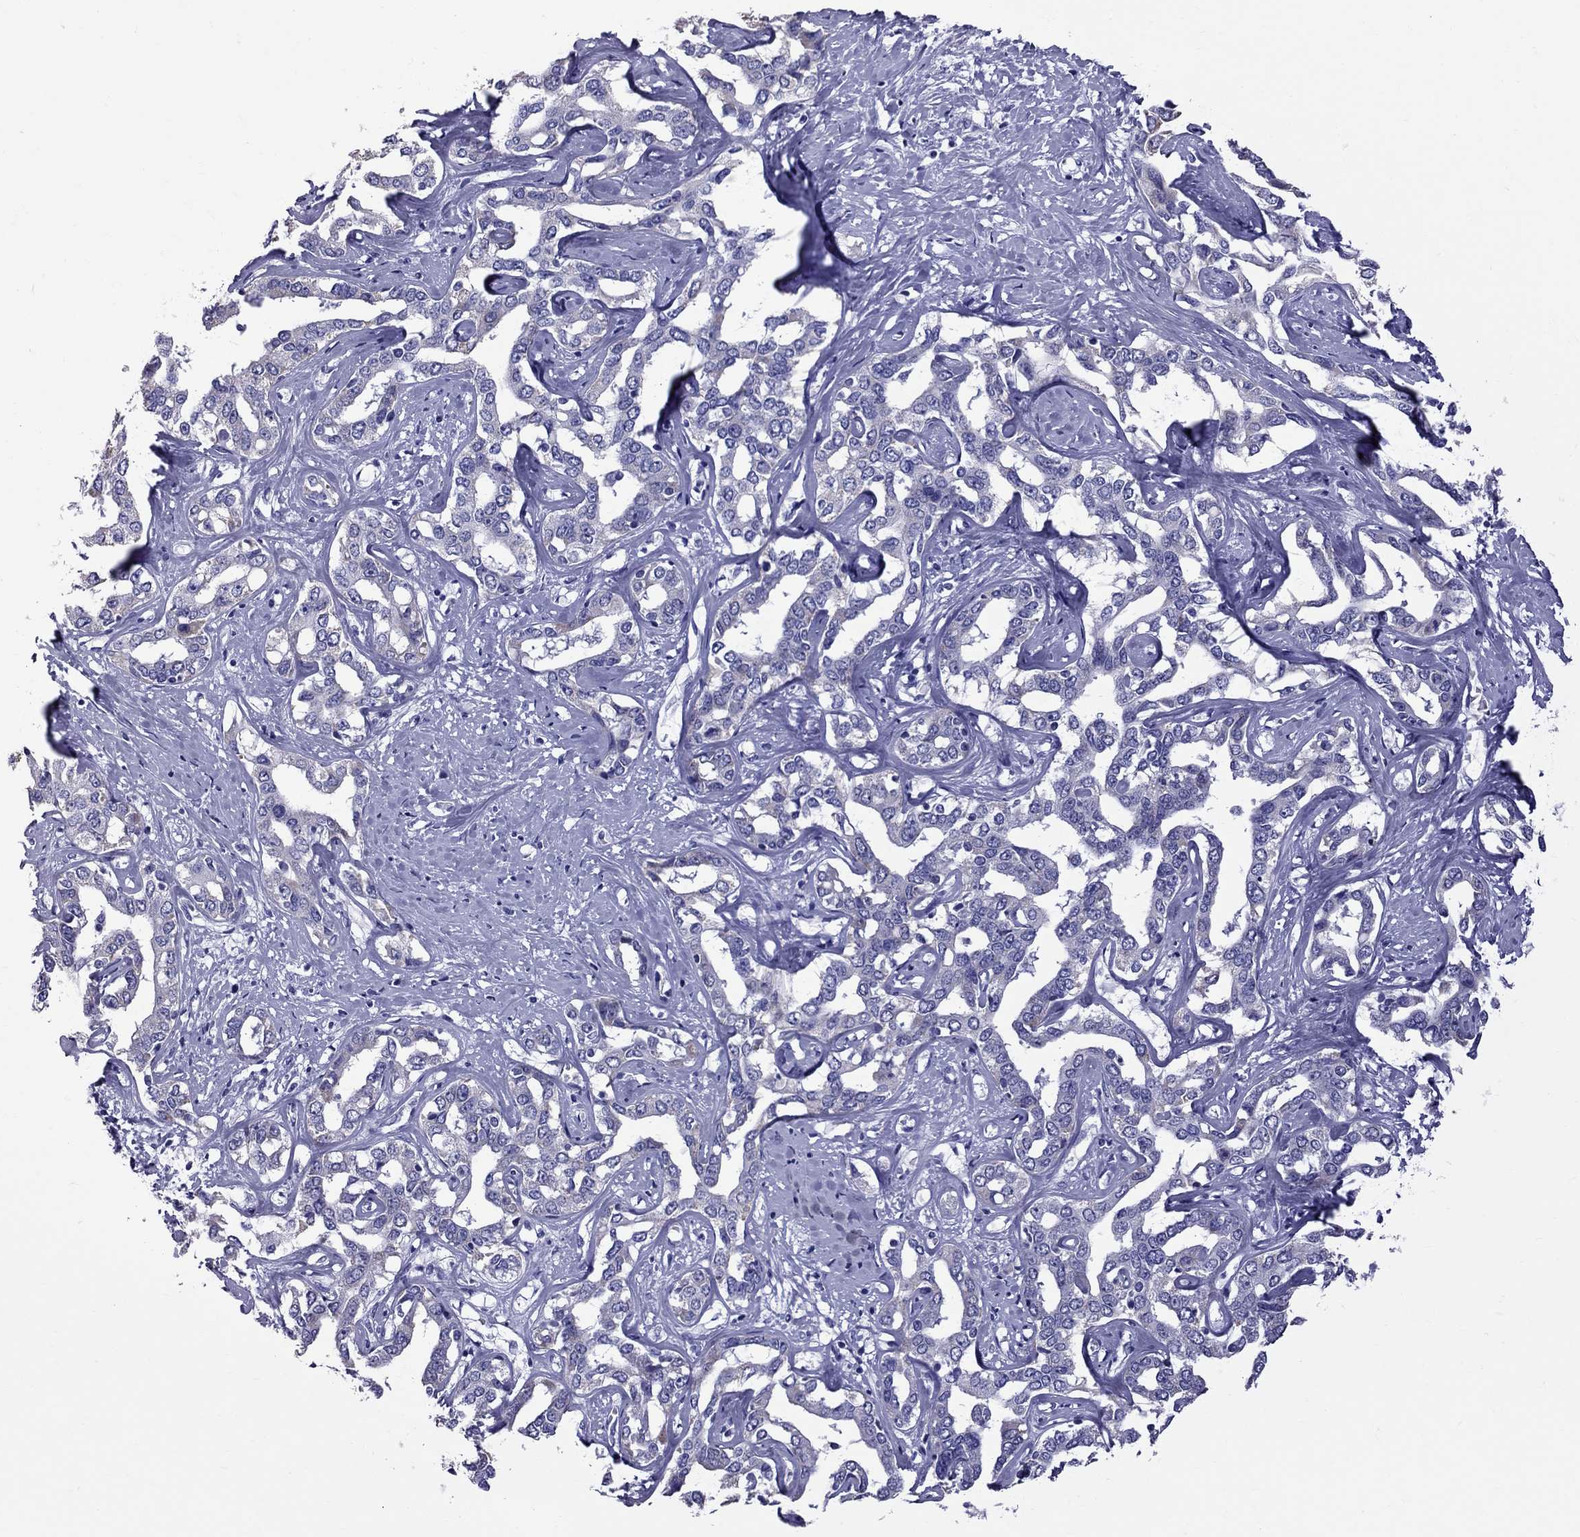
{"staining": {"intensity": "negative", "quantity": "none", "location": "none"}, "tissue": "liver cancer", "cell_type": "Tumor cells", "image_type": "cancer", "snomed": [{"axis": "morphology", "description": "Cholangiocarcinoma"}, {"axis": "topography", "description": "Liver"}], "caption": "Tumor cells show no significant protein expression in liver cancer.", "gene": "TTLL13", "patient": {"sex": "male", "age": 59}}